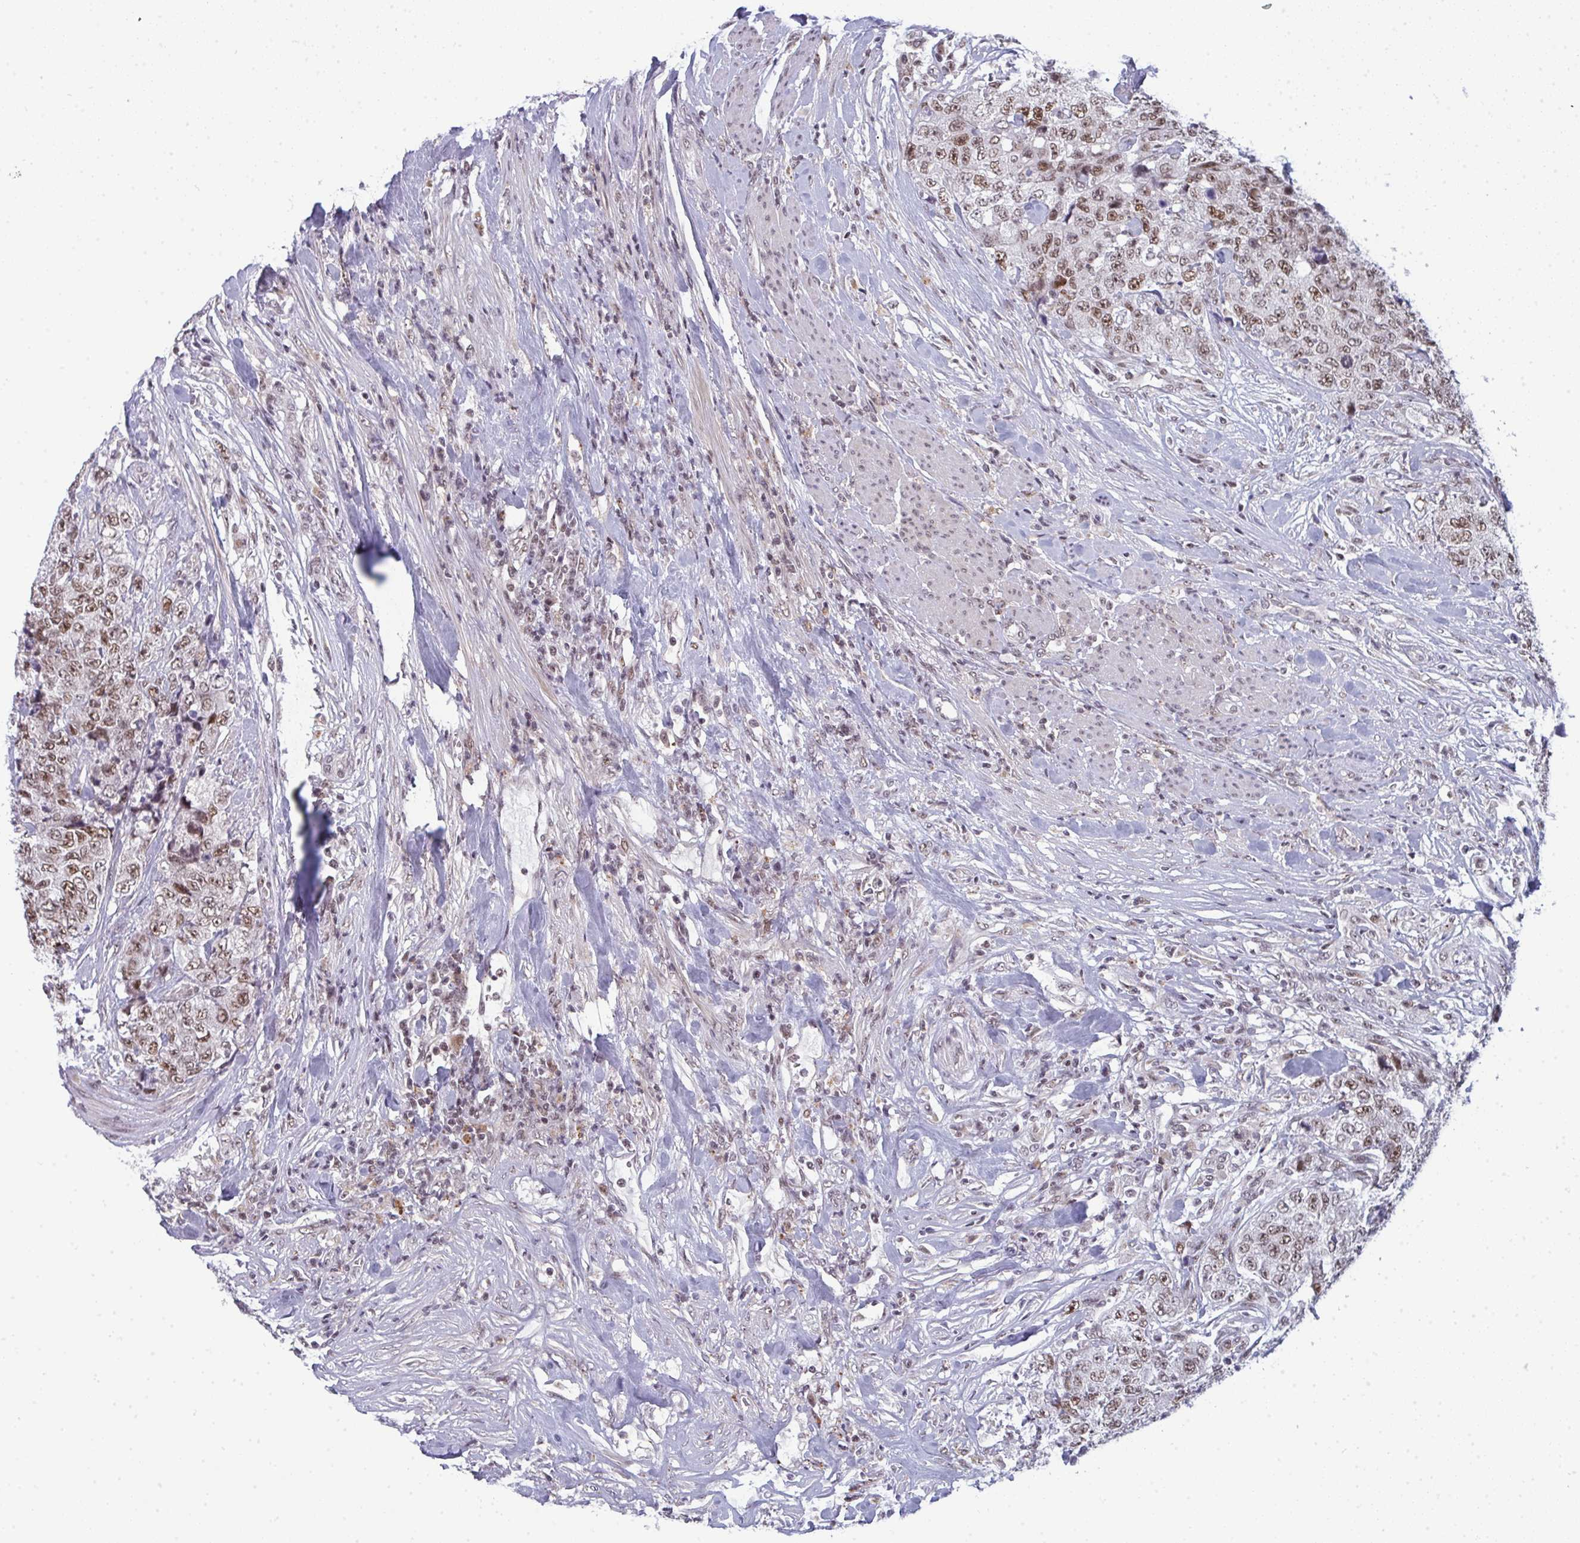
{"staining": {"intensity": "moderate", "quantity": ">75%", "location": "nuclear"}, "tissue": "urothelial cancer", "cell_type": "Tumor cells", "image_type": "cancer", "snomed": [{"axis": "morphology", "description": "Urothelial carcinoma, High grade"}, {"axis": "topography", "description": "Urinary bladder"}], "caption": "Immunohistochemical staining of urothelial carcinoma (high-grade) displays moderate nuclear protein staining in approximately >75% of tumor cells.", "gene": "ATF1", "patient": {"sex": "female", "age": 78}}